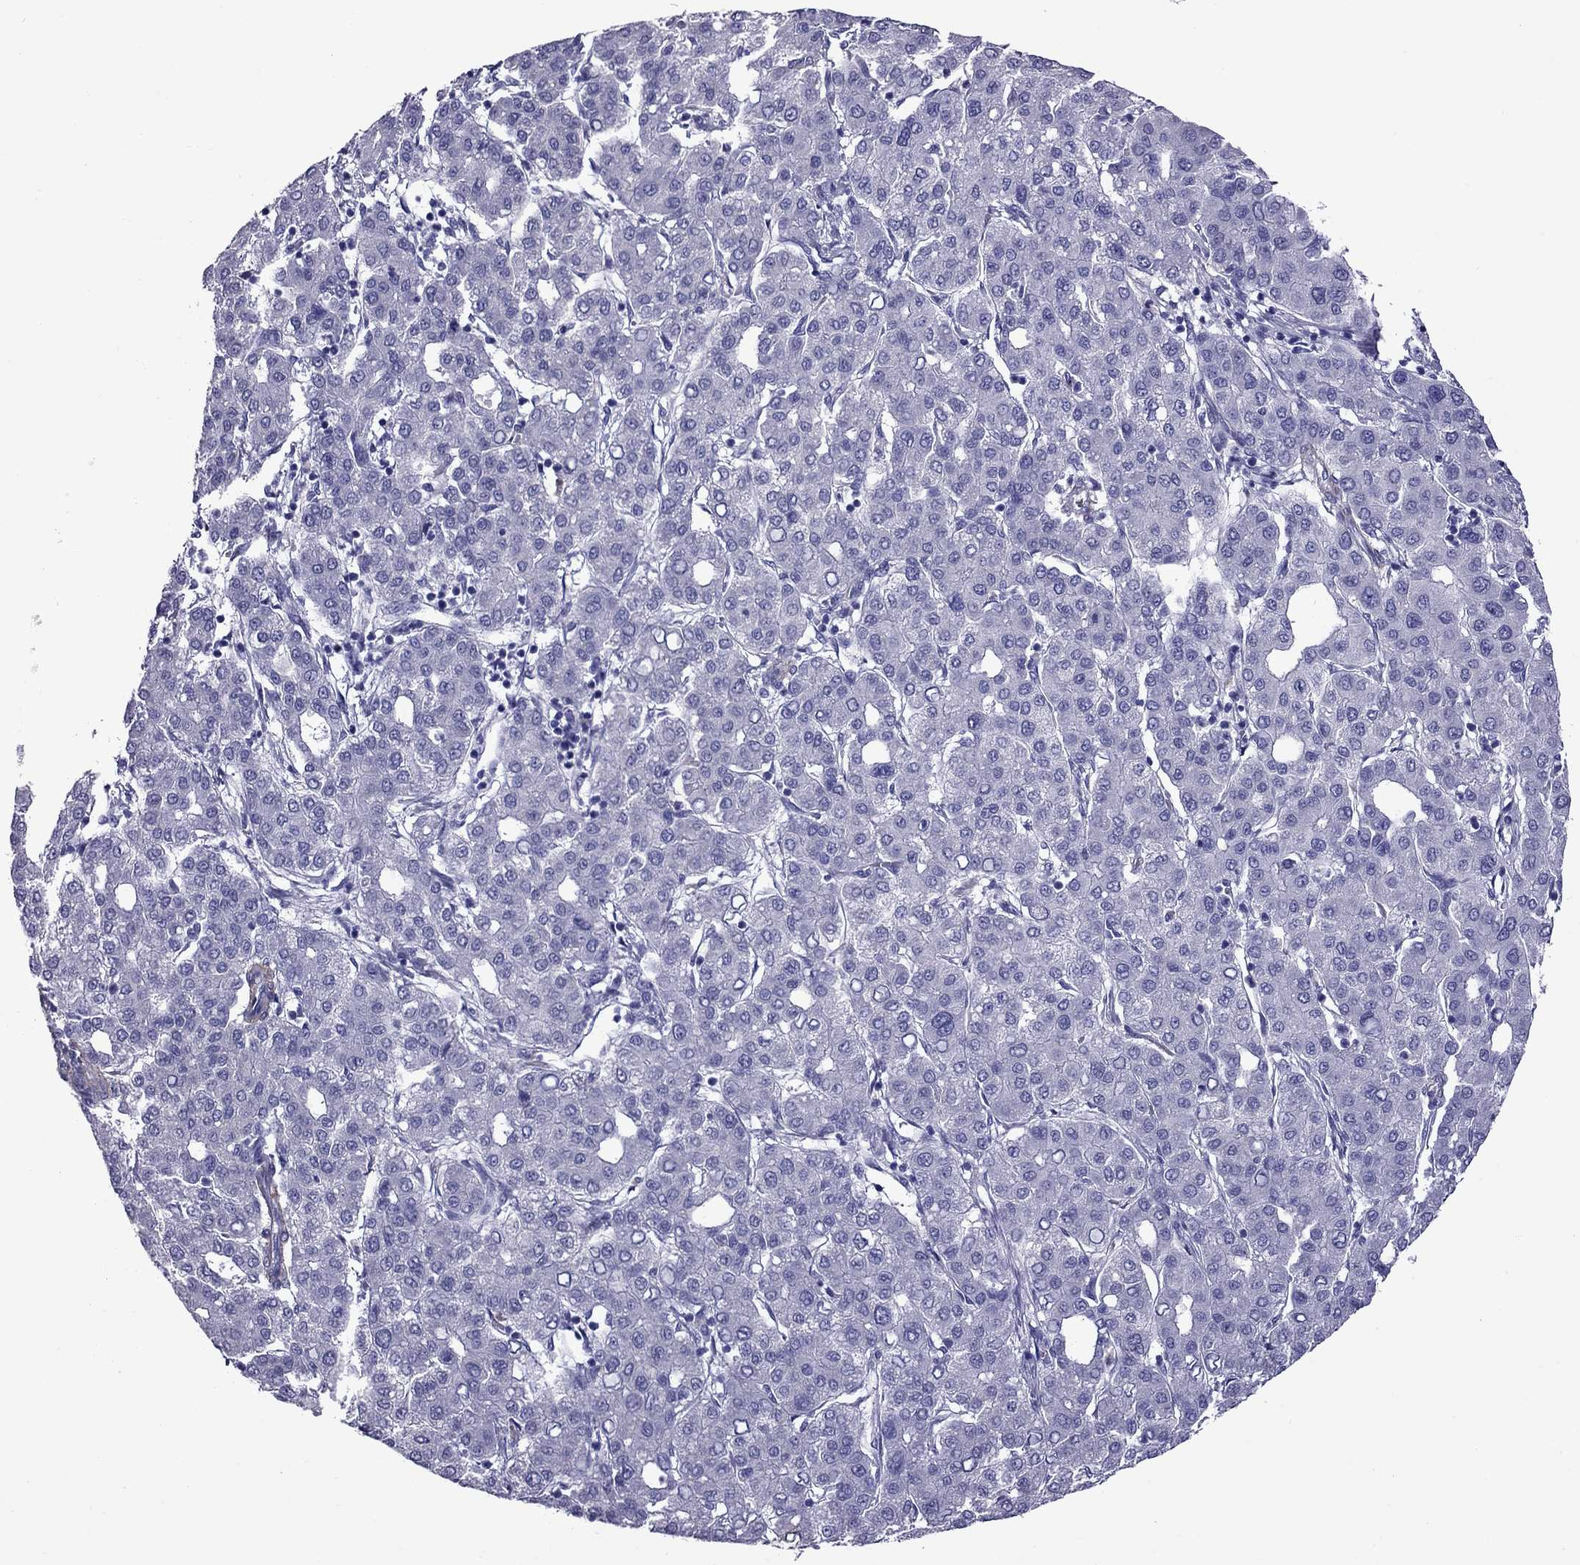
{"staining": {"intensity": "negative", "quantity": "none", "location": "none"}, "tissue": "liver cancer", "cell_type": "Tumor cells", "image_type": "cancer", "snomed": [{"axis": "morphology", "description": "Carcinoma, Hepatocellular, NOS"}, {"axis": "topography", "description": "Liver"}], "caption": "IHC of human liver cancer displays no staining in tumor cells. (DAB immunohistochemistry (IHC) with hematoxylin counter stain).", "gene": "CHRNA5", "patient": {"sex": "male", "age": 65}}